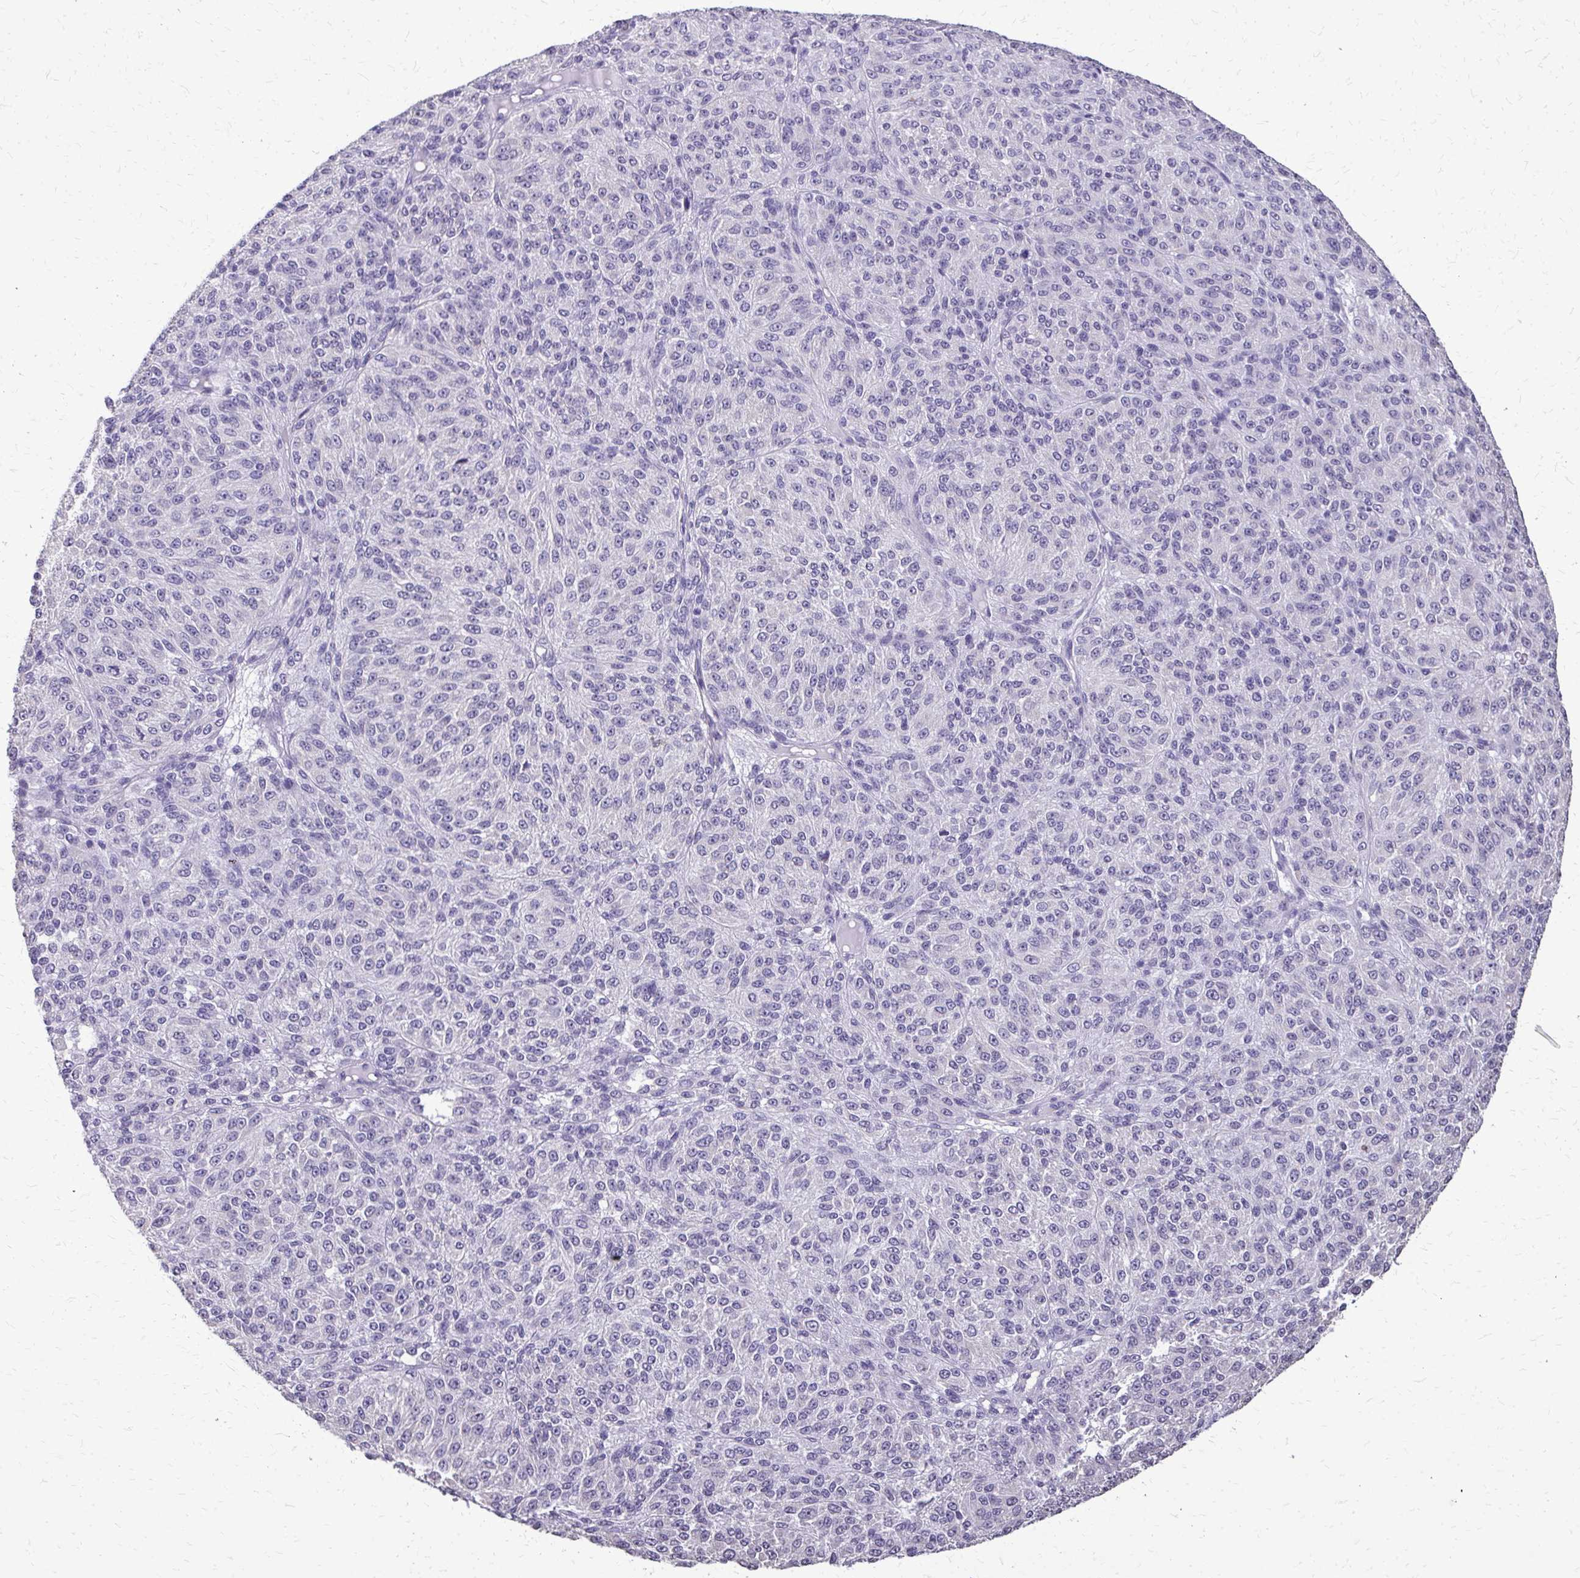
{"staining": {"intensity": "negative", "quantity": "none", "location": "none"}, "tissue": "melanoma", "cell_type": "Tumor cells", "image_type": "cancer", "snomed": [{"axis": "morphology", "description": "Malignant melanoma, Metastatic site"}, {"axis": "topography", "description": "Brain"}], "caption": "The photomicrograph demonstrates no staining of tumor cells in melanoma.", "gene": "AKAP5", "patient": {"sex": "female", "age": 56}}